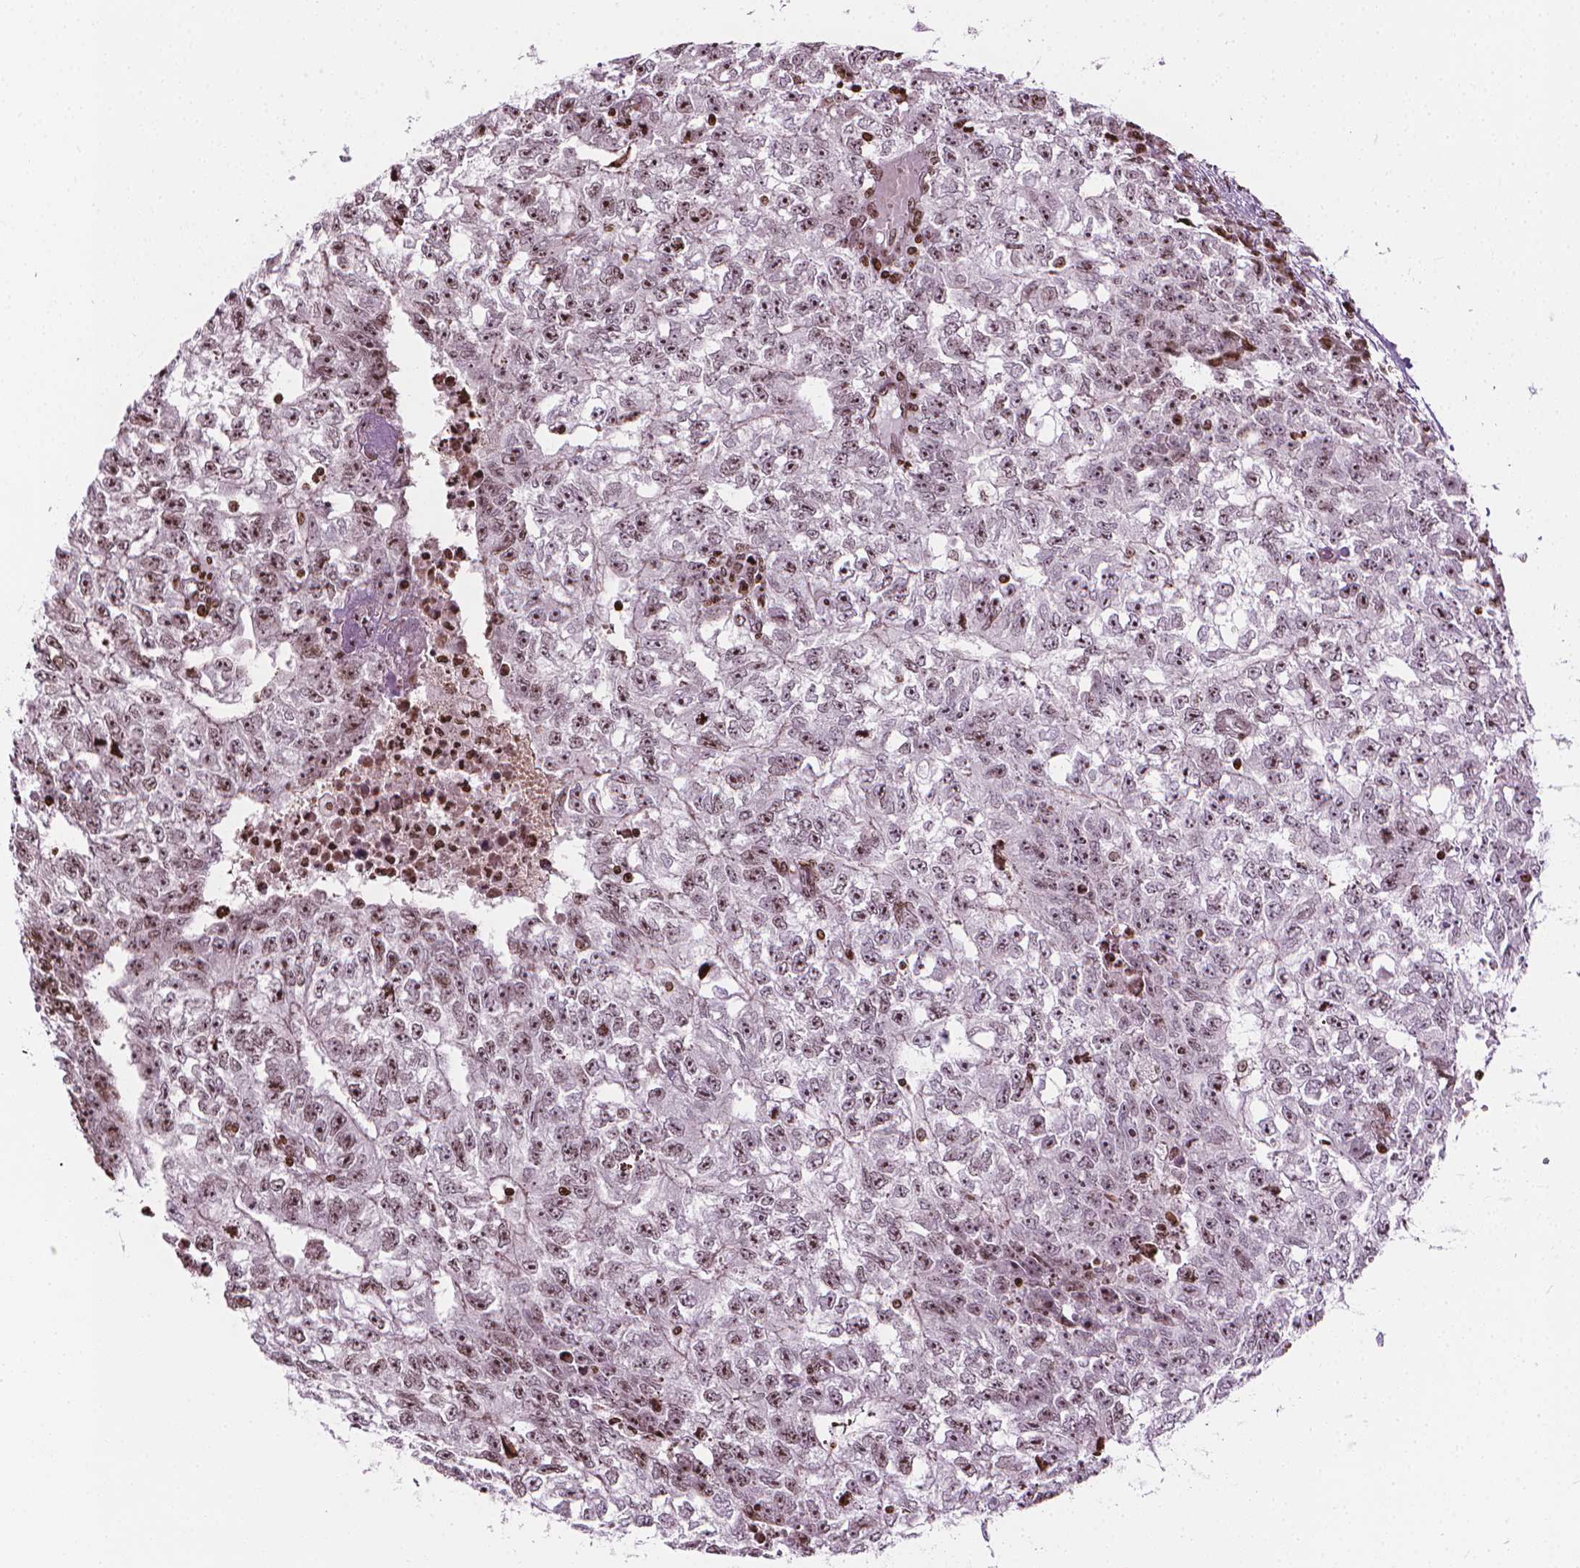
{"staining": {"intensity": "moderate", "quantity": ">75%", "location": "nuclear"}, "tissue": "testis cancer", "cell_type": "Tumor cells", "image_type": "cancer", "snomed": [{"axis": "morphology", "description": "Carcinoma, Embryonal, NOS"}, {"axis": "morphology", "description": "Teratoma, malignant, NOS"}, {"axis": "topography", "description": "Testis"}], "caption": "DAB immunohistochemical staining of testis embryonal carcinoma reveals moderate nuclear protein expression in approximately >75% of tumor cells.", "gene": "PIP4K2A", "patient": {"sex": "male", "age": 24}}